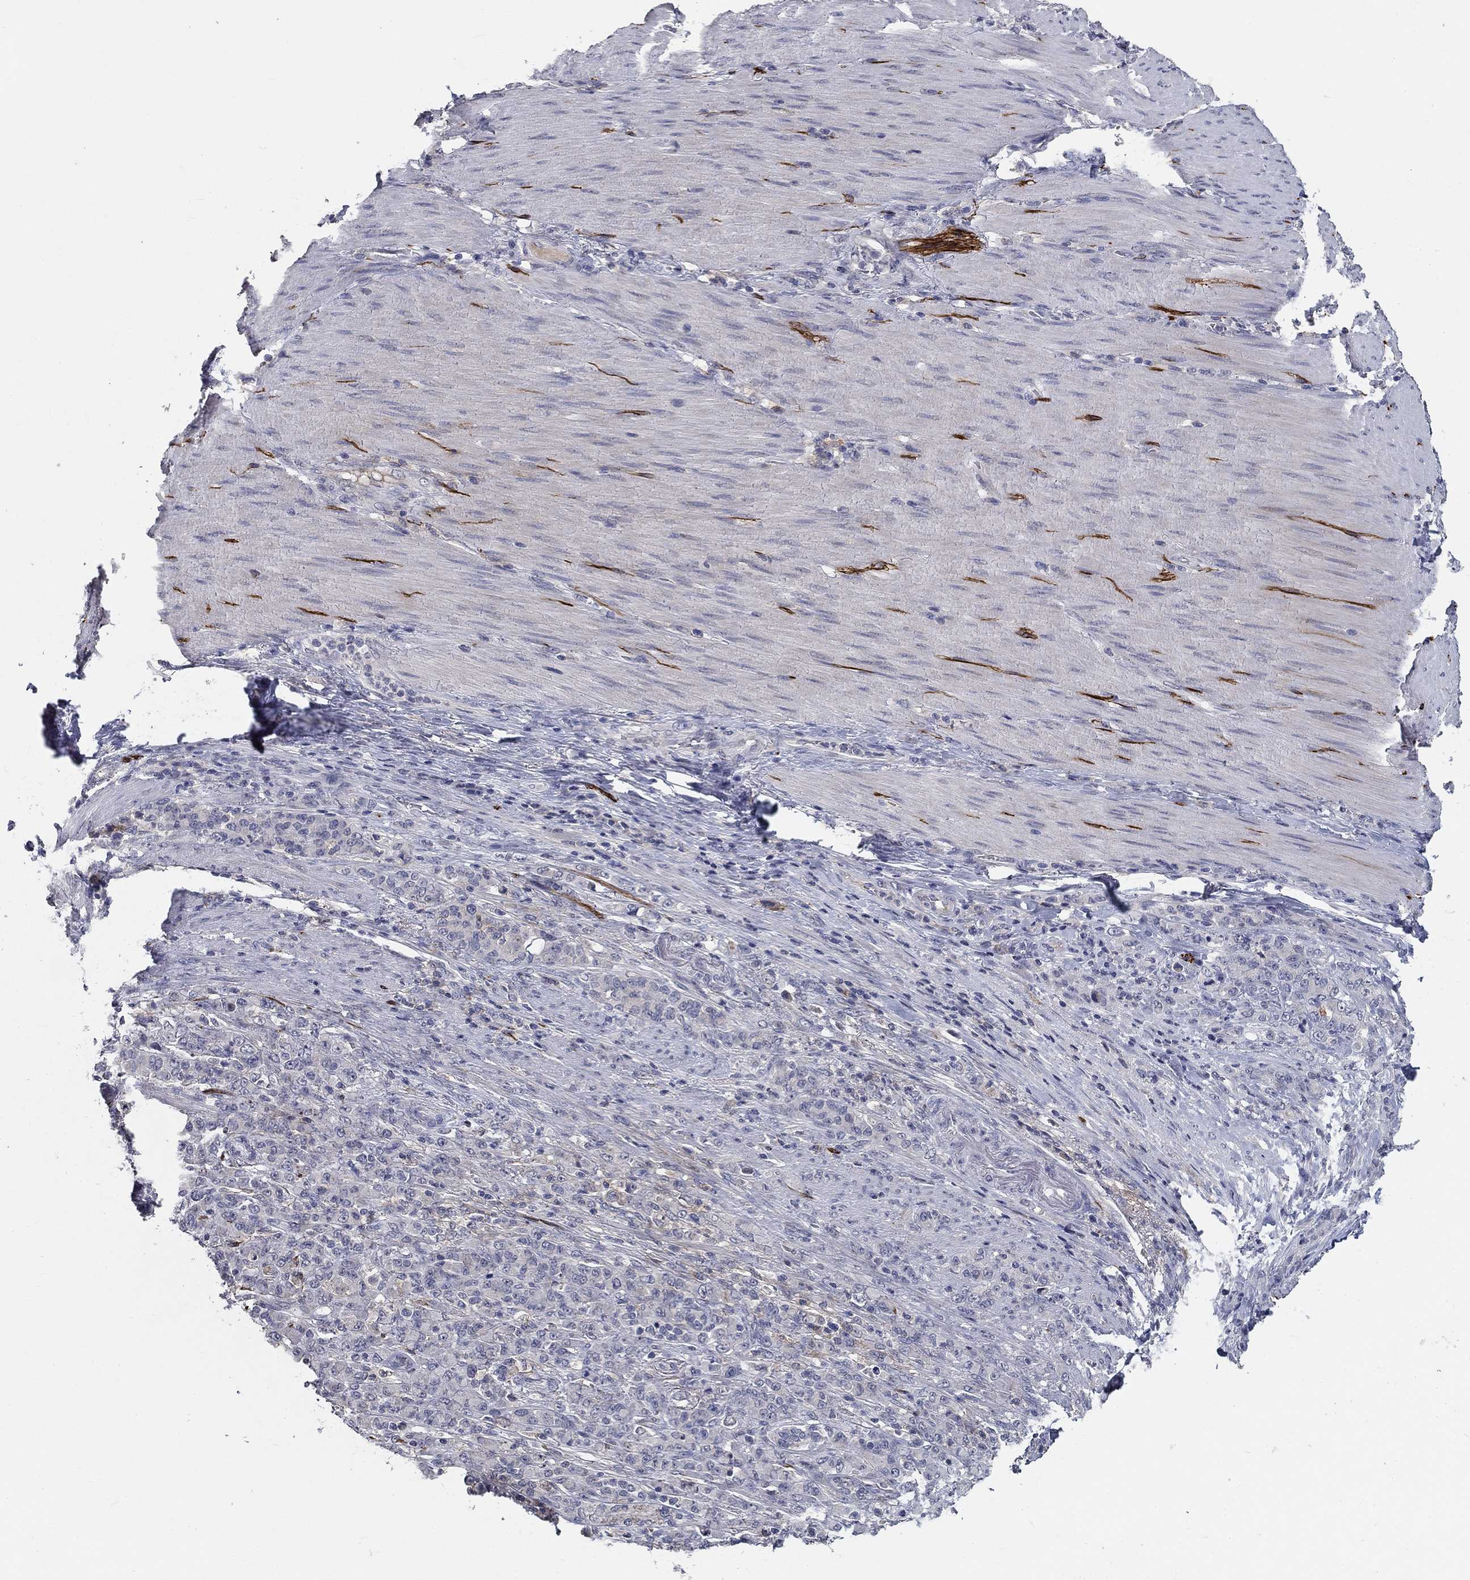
{"staining": {"intensity": "negative", "quantity": "none", "location": "none"}, "tissue": "stomach cancer", "cell_type": "Tumor cells", "image_type": "cancer", "snomed": [{"axis": "morphology", "description": "Normal tissue, NOS"}, {"axis": "morphology", "description": "Adenocarcinoma, NOS"}, {"axis": "topography", "description": "Stomach"}], "caption": "An immunohistochemistry image of adenocarcinoma (stomach) is shown. There is no staining in tumor cells of adenocarcinoma (stomach).", "gene": "CD274", "patient": {"sex": "female", "age": 79}}